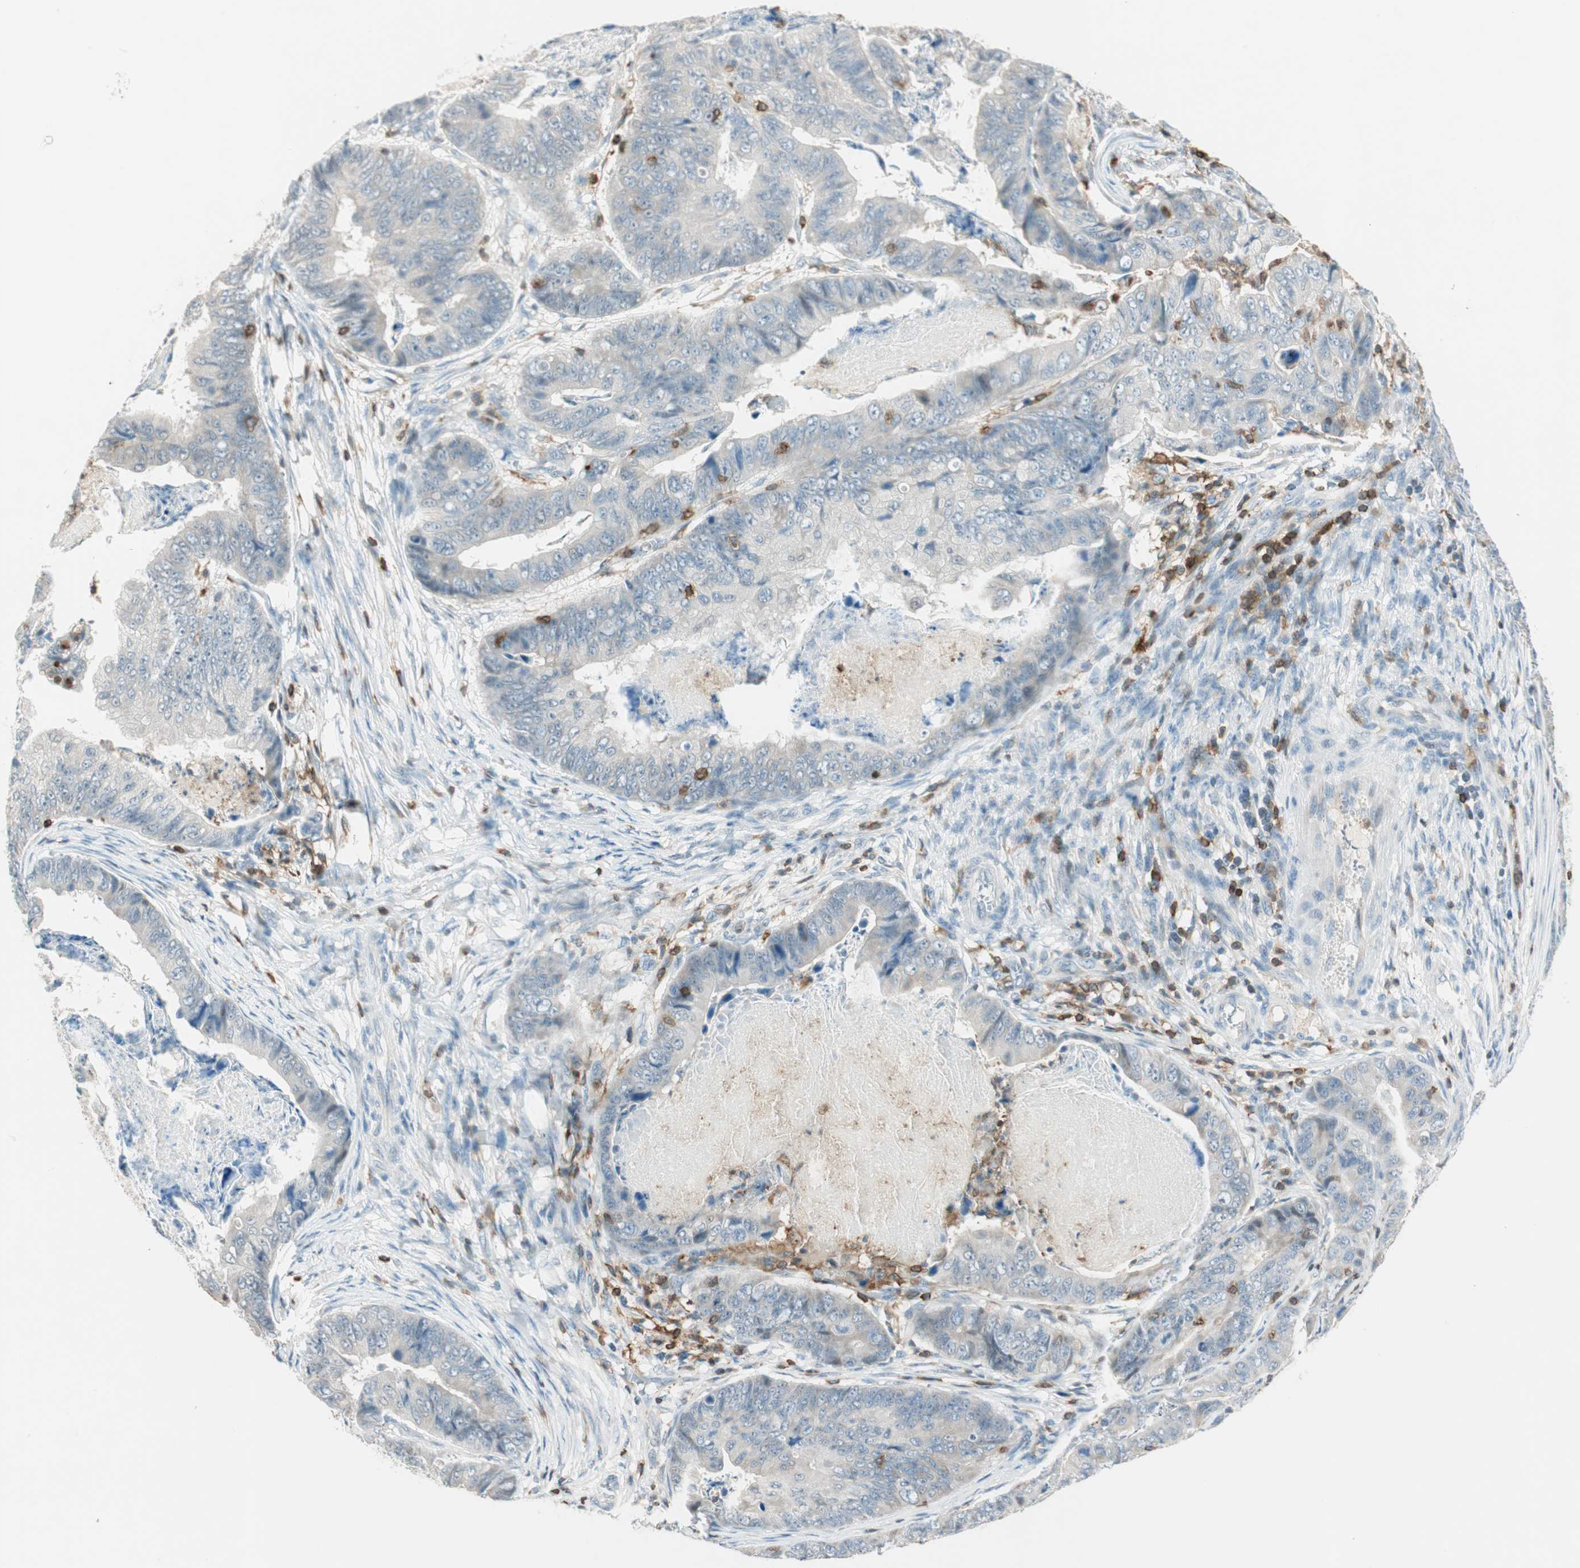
{"staining": {"intensity": "weak", "quantity": "25%-75%", "location": "cytoplasmic/membranous"}, "tissue": "stomach cancer", "cell_type": "Tumor cells", "image_type": "cancer", "snomed": [{"axis": "morphology", "description": "Adenocarcinoma, NOS"}, {"axis": "topography", "description": "Stomach, lower"}], "caption": "Approximately 25%-75% of tumor cells in stomach cancer (adenocarcinoma) reveal weak cytoplasmic/membranous protein positivity as visualized by brown immunohistochemical staining.", "gene": "HPGD", "patient": {"sex": "male", "age": 77}}